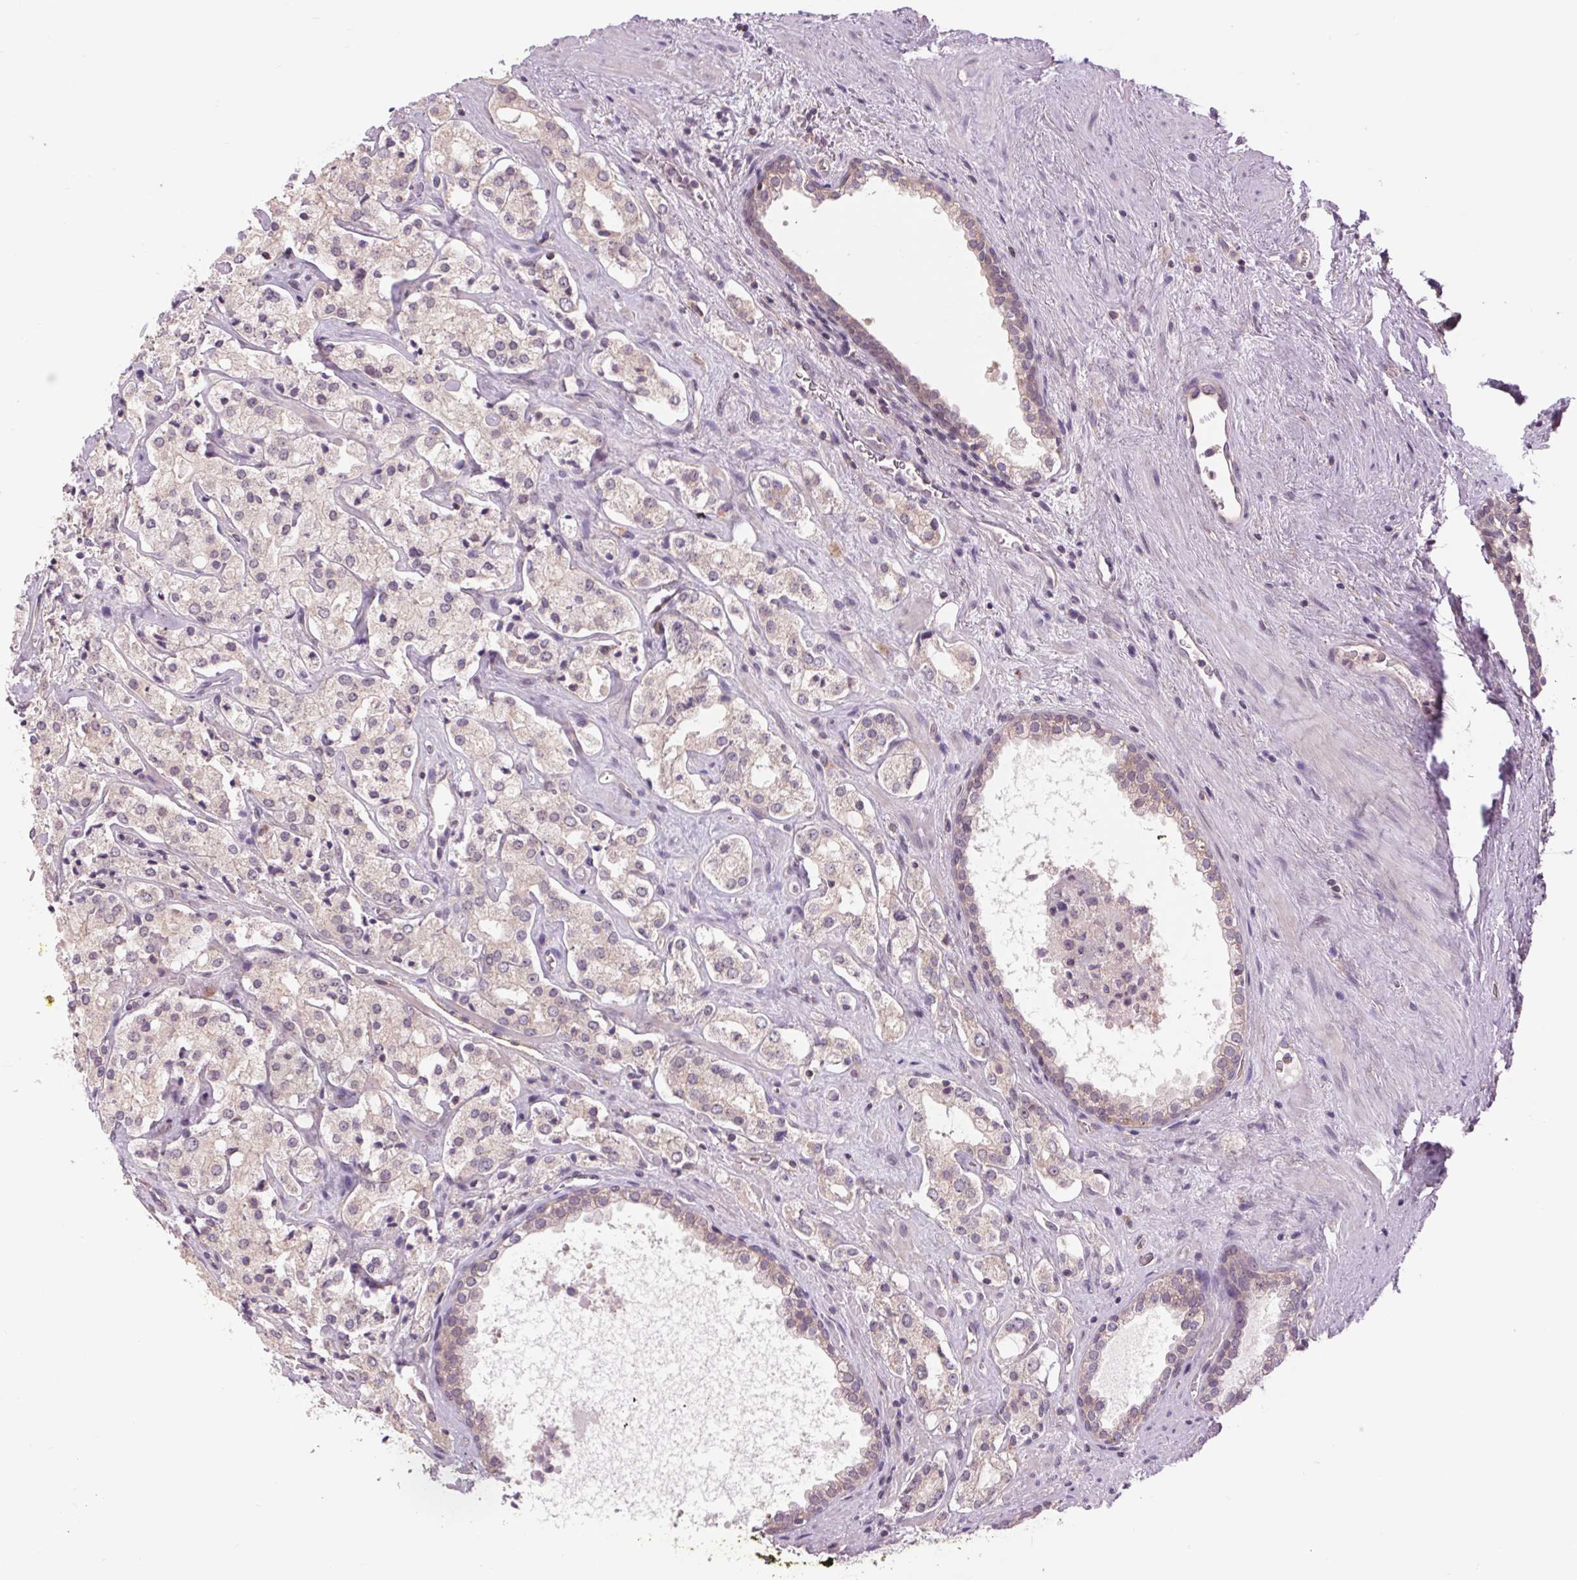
{"staining": {"intensity": "weak", "quantity": "<25%", "location": "cytoplasmic/membranous"}, "tissue": "prostate cancer", "cell_type": "Tumor cells", "image_type": "cancer", "snomed": [{"axis": "morphology", "description": "Adenocarcinoma, NOS"}, {"axis": "topography", "description": "Prostate"}], "caption": "High power microscopy histopathology image of an immunohistochemistry photomicrograph of prostate cancer, revealing no significant positivity in tumor cells.", "gene": "SH3RF2", "patient": {"sex": "male", "age": 66}}